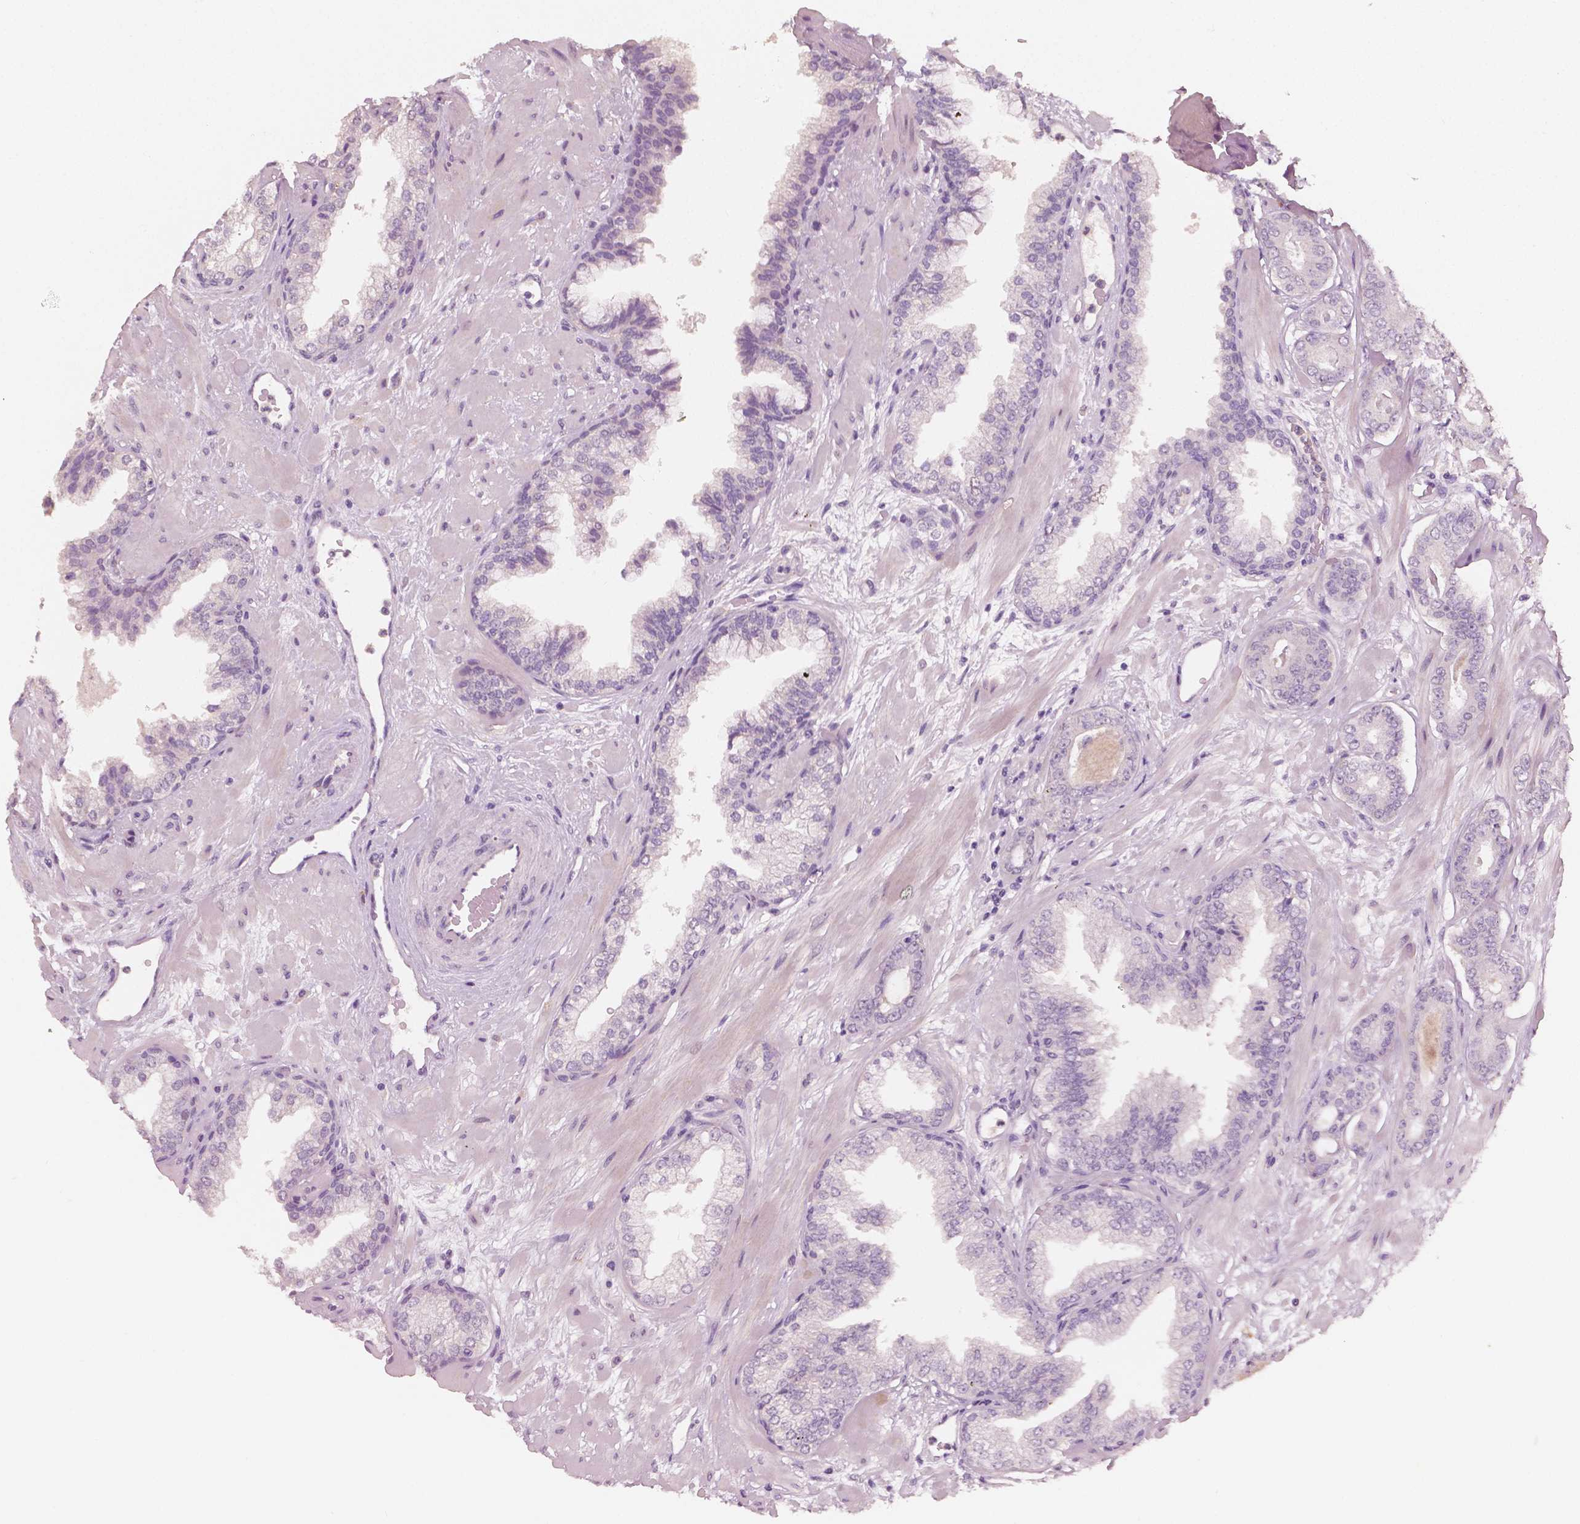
{"staining": {"intensity": "negative", "quantity": "none", "location": "none"}, "tissue": "prostate cancer", "cell_type": "Tumor cells", "image_type": "cancer", "snomed": [{"axis": "morphology", "description": "Adenocarcinoma, Low grade"}, {"axis": "topography", "description": "Prostate"}], "caption": "Tumor cells show no significant positivity in prostate cancer (low-grade adenocarcinoma).", "gene": "PLA2R1", "patient": {"sex": "male", "age": 61}}